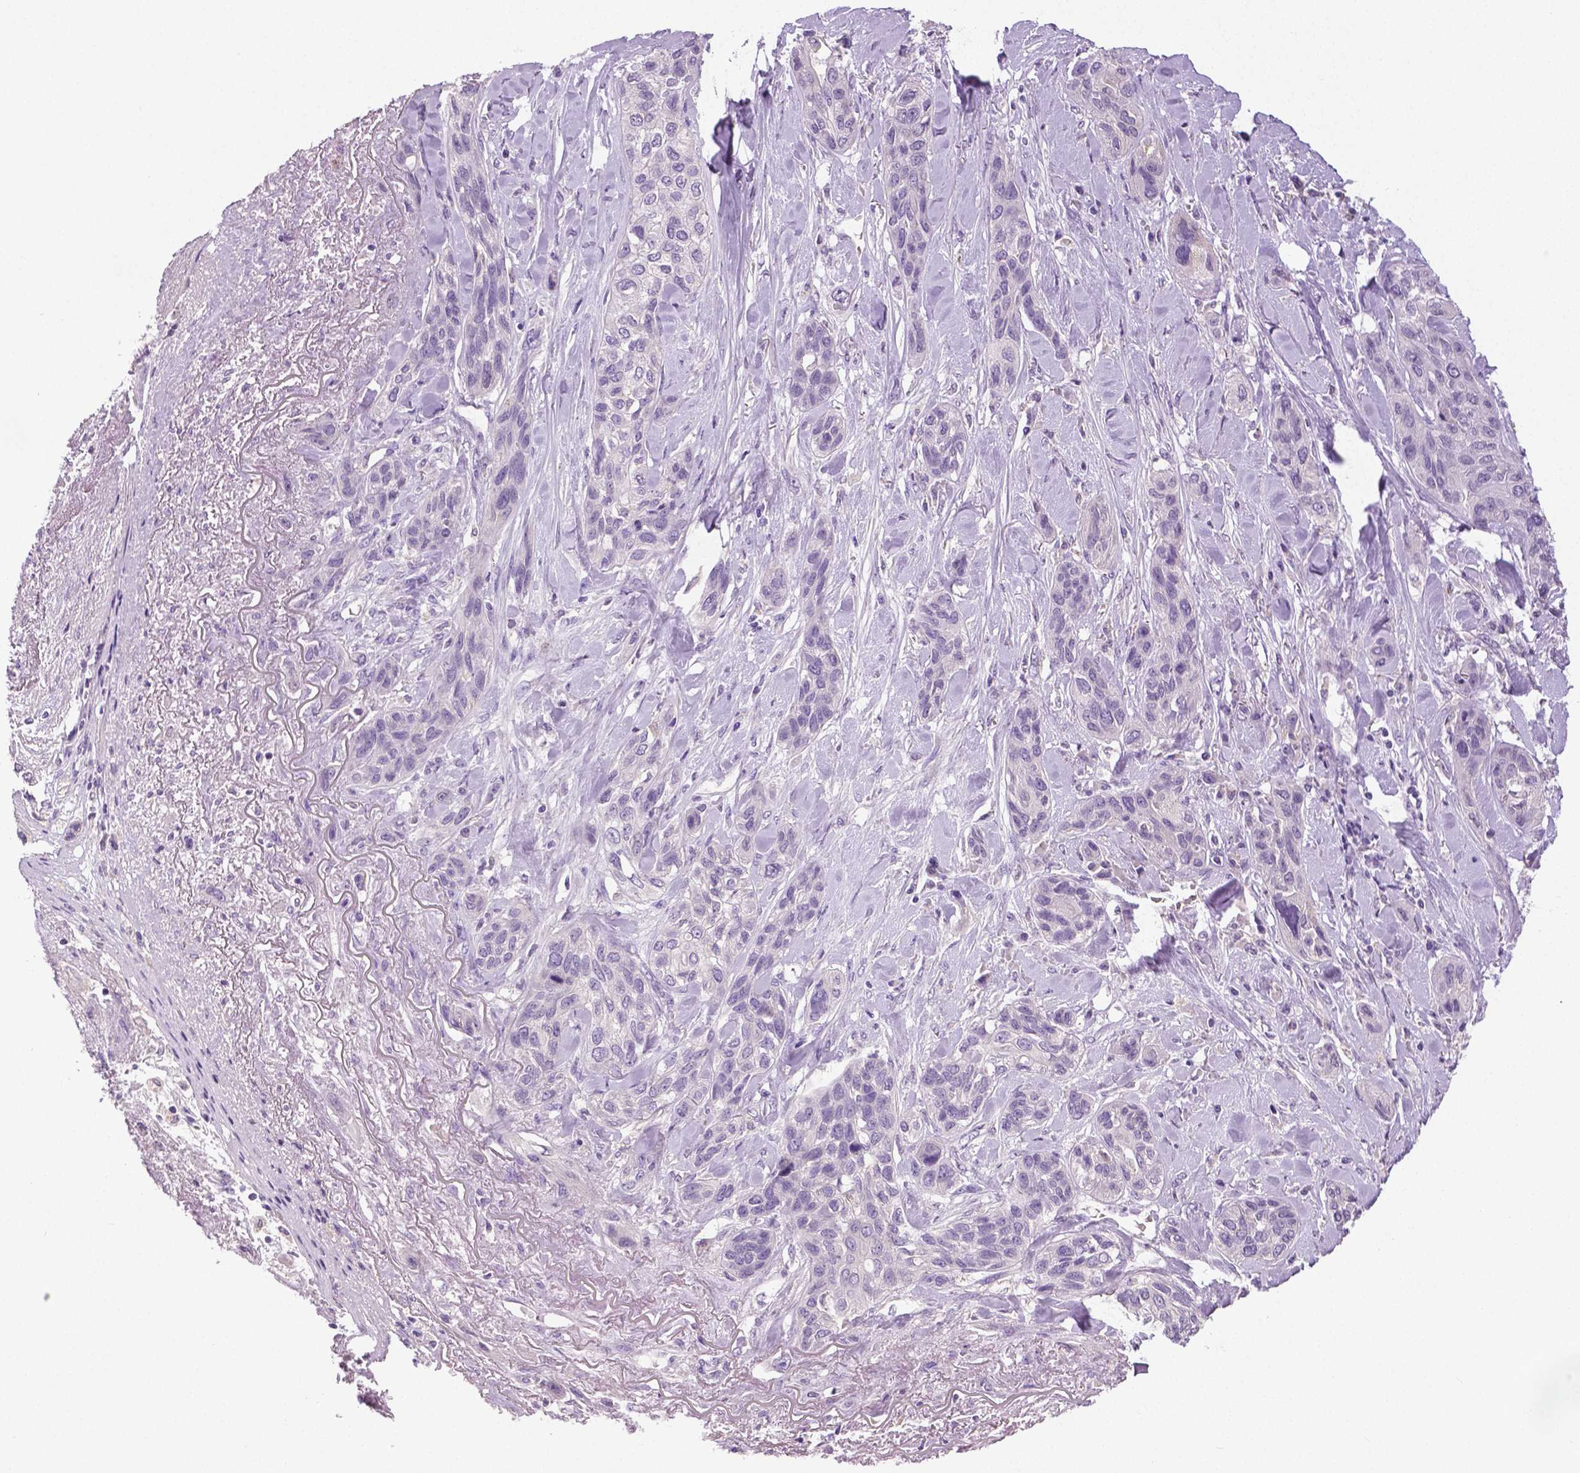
{"staining": {"intensity": "negative", "quantity": "none", "location": "none"}, "tissue": "lung cancer", "cell_type": "Tumor cells", "image_type": "cancer", "snomed": [{"axis": "morphology", "description": "Squamous cell carcinoma, NOS"}, {"axis": "topography", "description": "Lung"}], "caption": "There is no significant staining in tumor cells of lung cancer.", "gene": "DNAH12", "patient": {"sex": "female", "age": 70}}